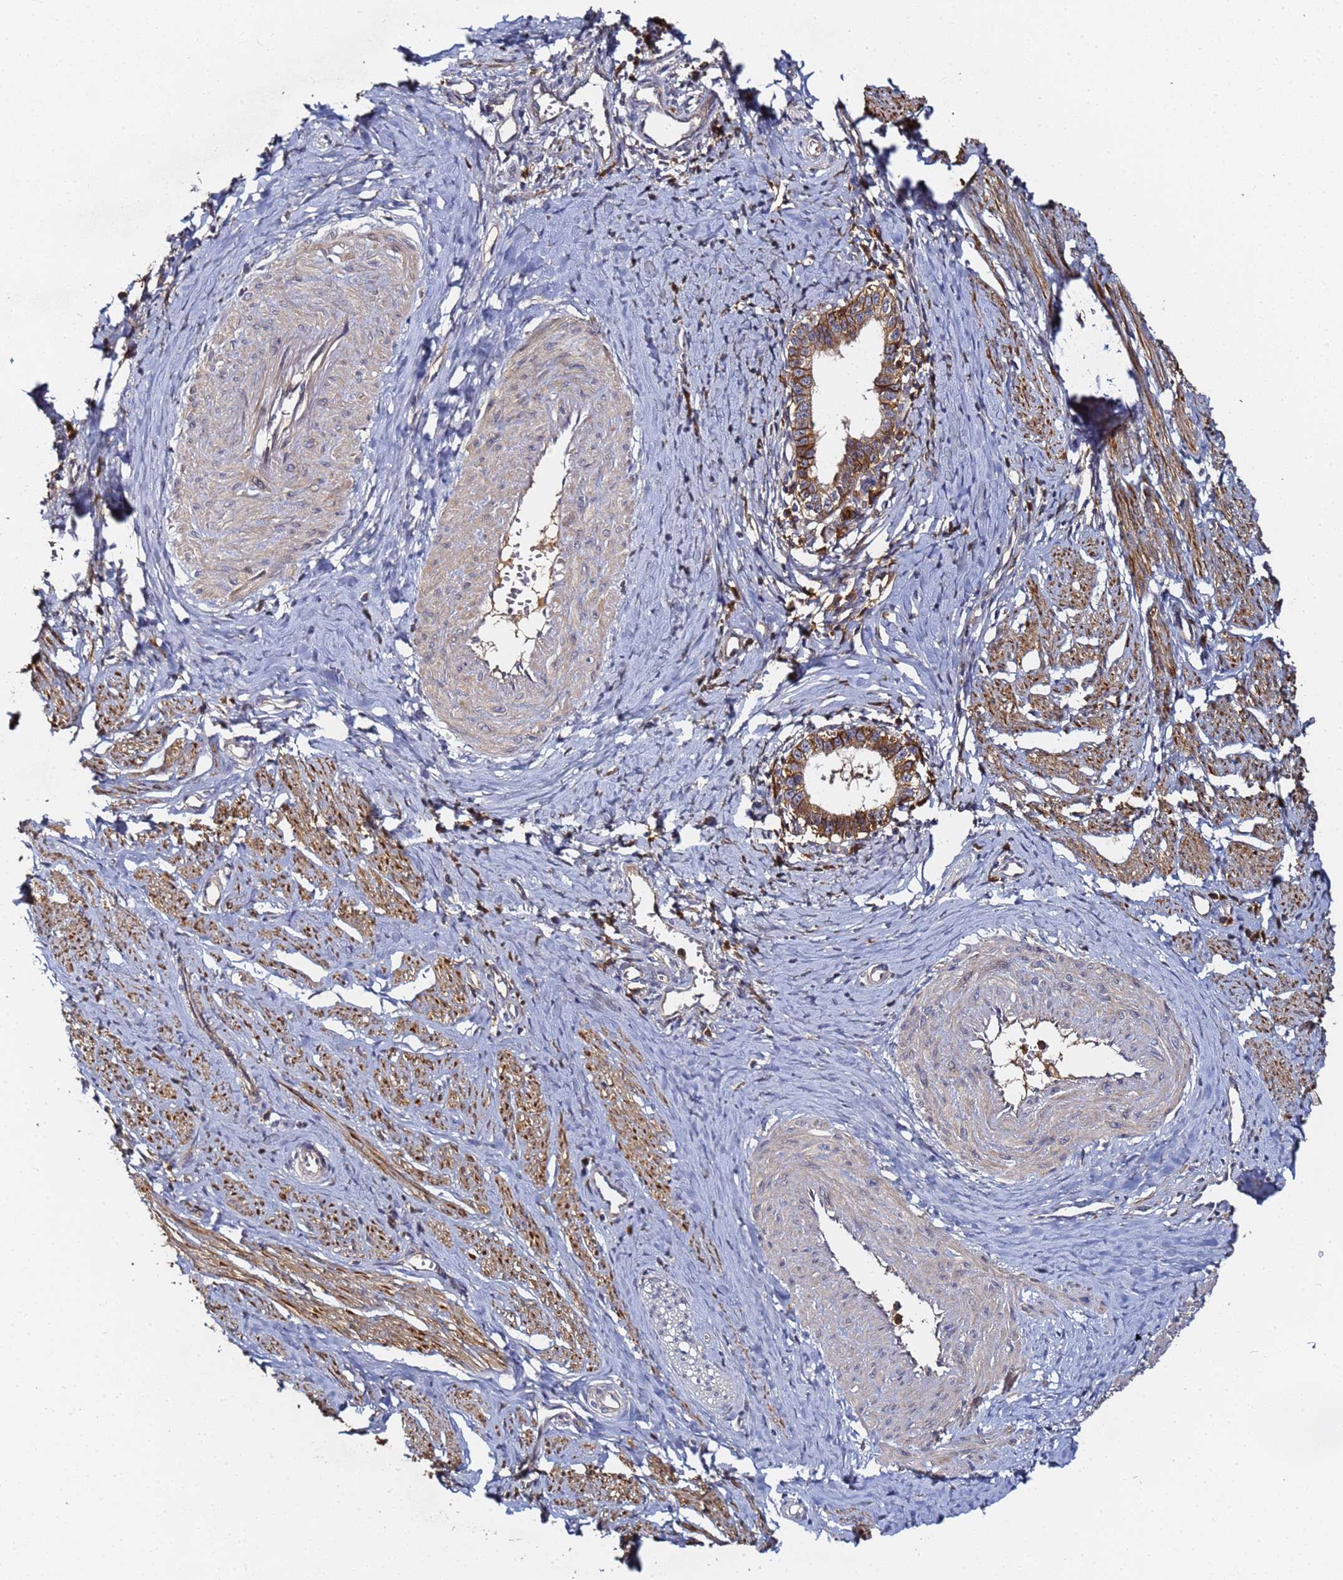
{"staining": {"intensity": "moderate", "quantity": ">75%", "location": "cytoplasmic/membranous"}, "tissue": "cervical cancer", "cell_type": "Tumor cells", "image_type": "cancer", "snomed": [{"axis": "morphology", "description": "Adenocarcinoma, NOS"}, {"axis": "topography", "description": "Cervix"}], "caption": "Moderate cytoplasmic/membranous staining for a protein is appreciated in approximately >75% of tumor cells of cervical adenocarcinoma using IHC.", "gene": "LRRC69", "patient": {"sex": "female", "age": 36}}